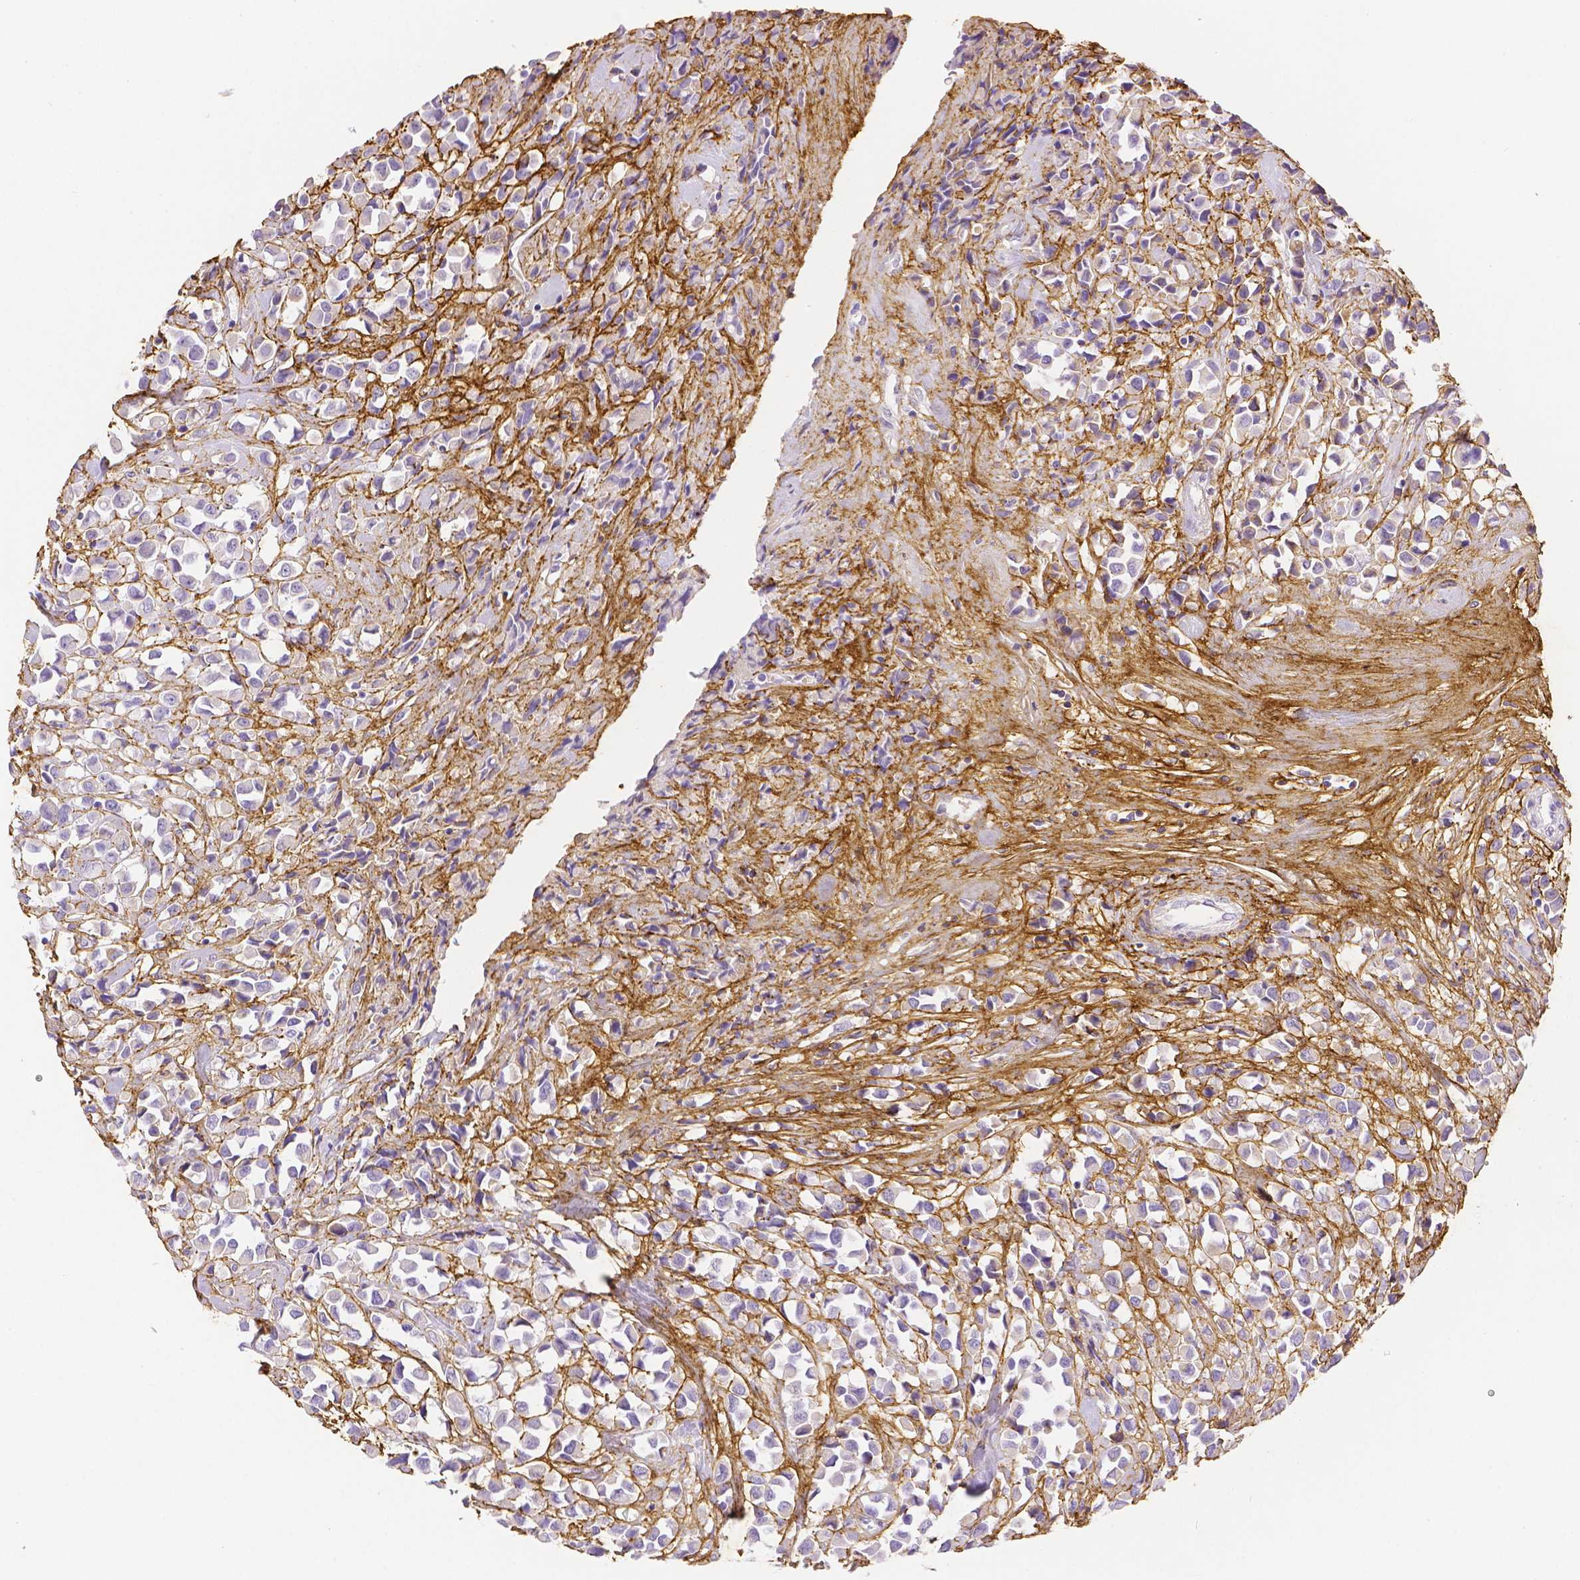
{"staining": {"intensity": "negative", "quantity": "none", "location": "none"}, "tissue": "breast cancer", "cell_type": "Tumor cells", "image_type": "cancer", "snomed": [{"axis": "morphology", "description": "Duct carcinoma"}, {"axis": "topography", "description": "Breast"}], "caption": "Protein analysis of intraductal carcinoma (breast) demonstrates no significant staining in tumor cells. (DAB IHC, high magnification).", "gene": "FBN1", "patient": {"sex": "female", "age": 61}}